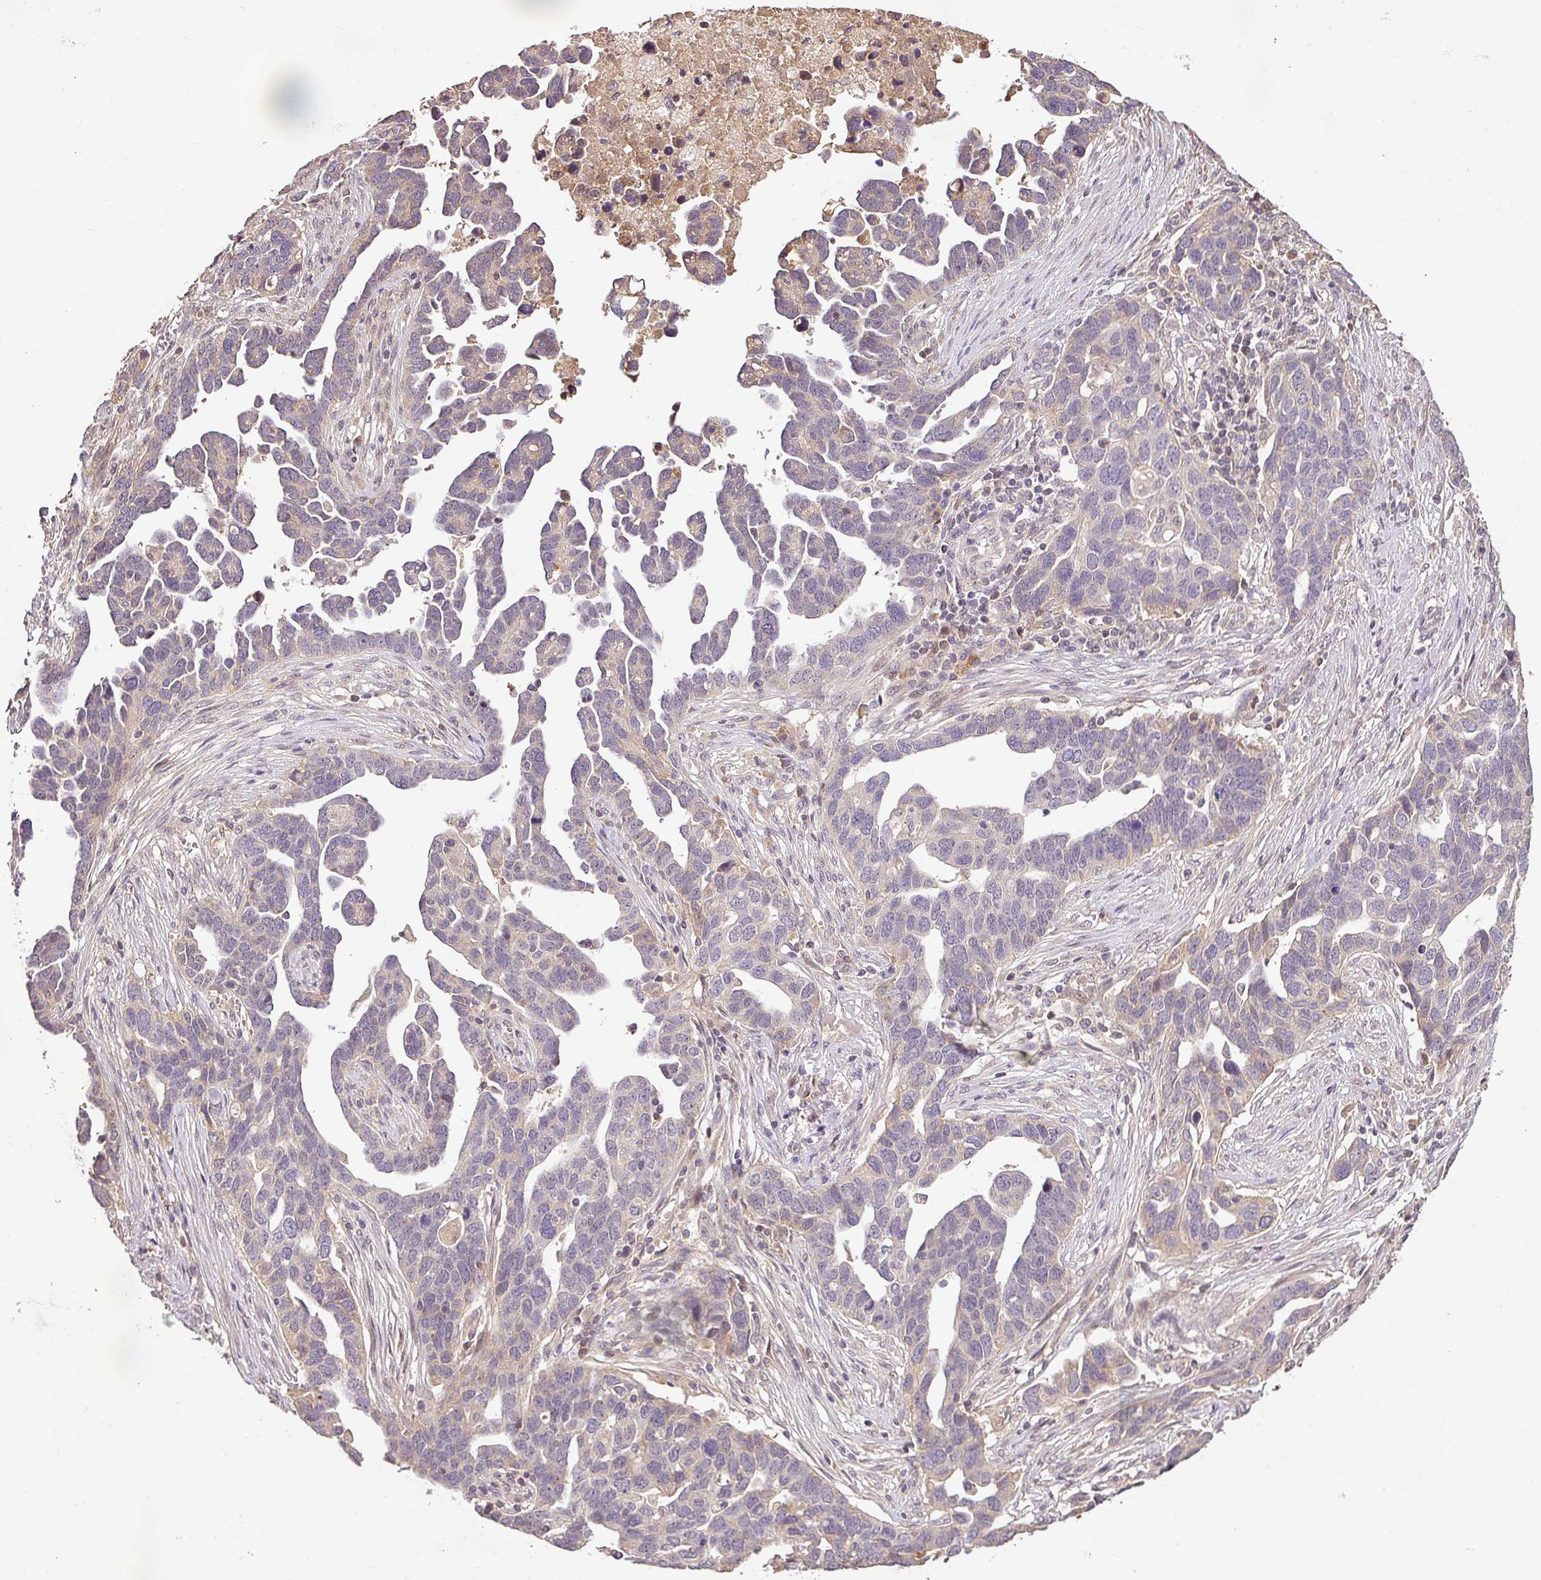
{"staining": {"intensity": "weak", "quantity": "<25%", "location": "cytoplasmic/membranous"}, "tissue": "ovarian cancer", "cell_type": "Tumor cells", "image_type": "cancer", "snomed": [{"axis": "morphology", "description": "Cystadenocarcinoma, serous, NOS"}, {"axis": "topography", "description": "Ovary"}], "caption": "The photomicrograph displays no significant expression in tumor cells of ovarian serous cystadenocarcinoma. The staining was performed using DAB (3,3'-diaminobenzidine) to visualize the protein expression in brown, while the nuclei were stained in blue with hematoxylin (Magnification: 20x).", "gene": "BPIFB3", "patient": {"sex": "female", "age": 54}}